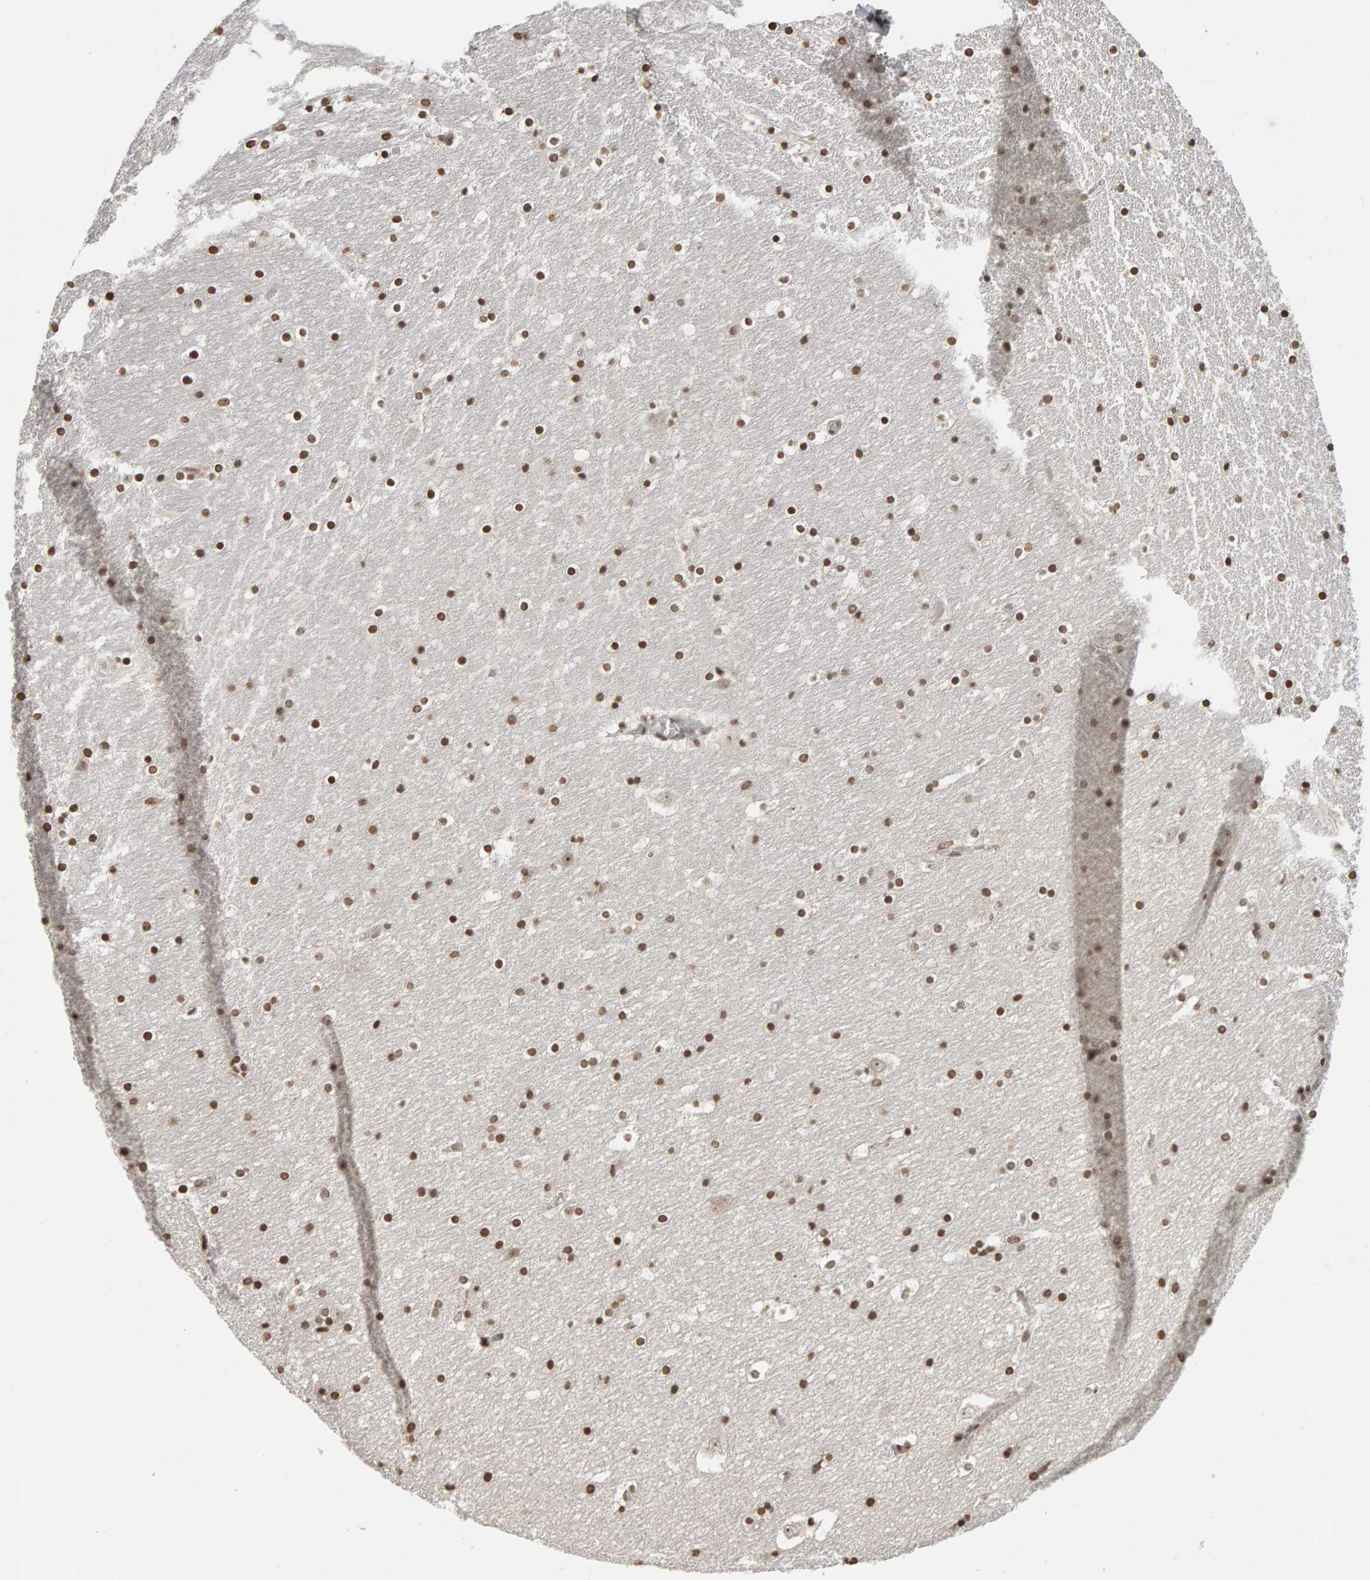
{"staining": {"intensity": "strong", "quantity": ">75%", "location": "nuclear"}, "tissue": "hippocampus", "cell_type": "Glial cells", "image_type": "normal", "snomed": [{"axis": "morphology", "description": "Normal tissue, NOS"}, {"axis": "topography", "description": "Hippocampus"}], "caption": "Immunohistochemistry (IHC) (DAB (3,3'-diaminobenzidine)) staining of unremarkable hippocampus demonstrates strong nuclear protein positivity in approximately >75% of glial cells.", "gene": "AFF4", "patient": {"sex": "male", "age": 45}}